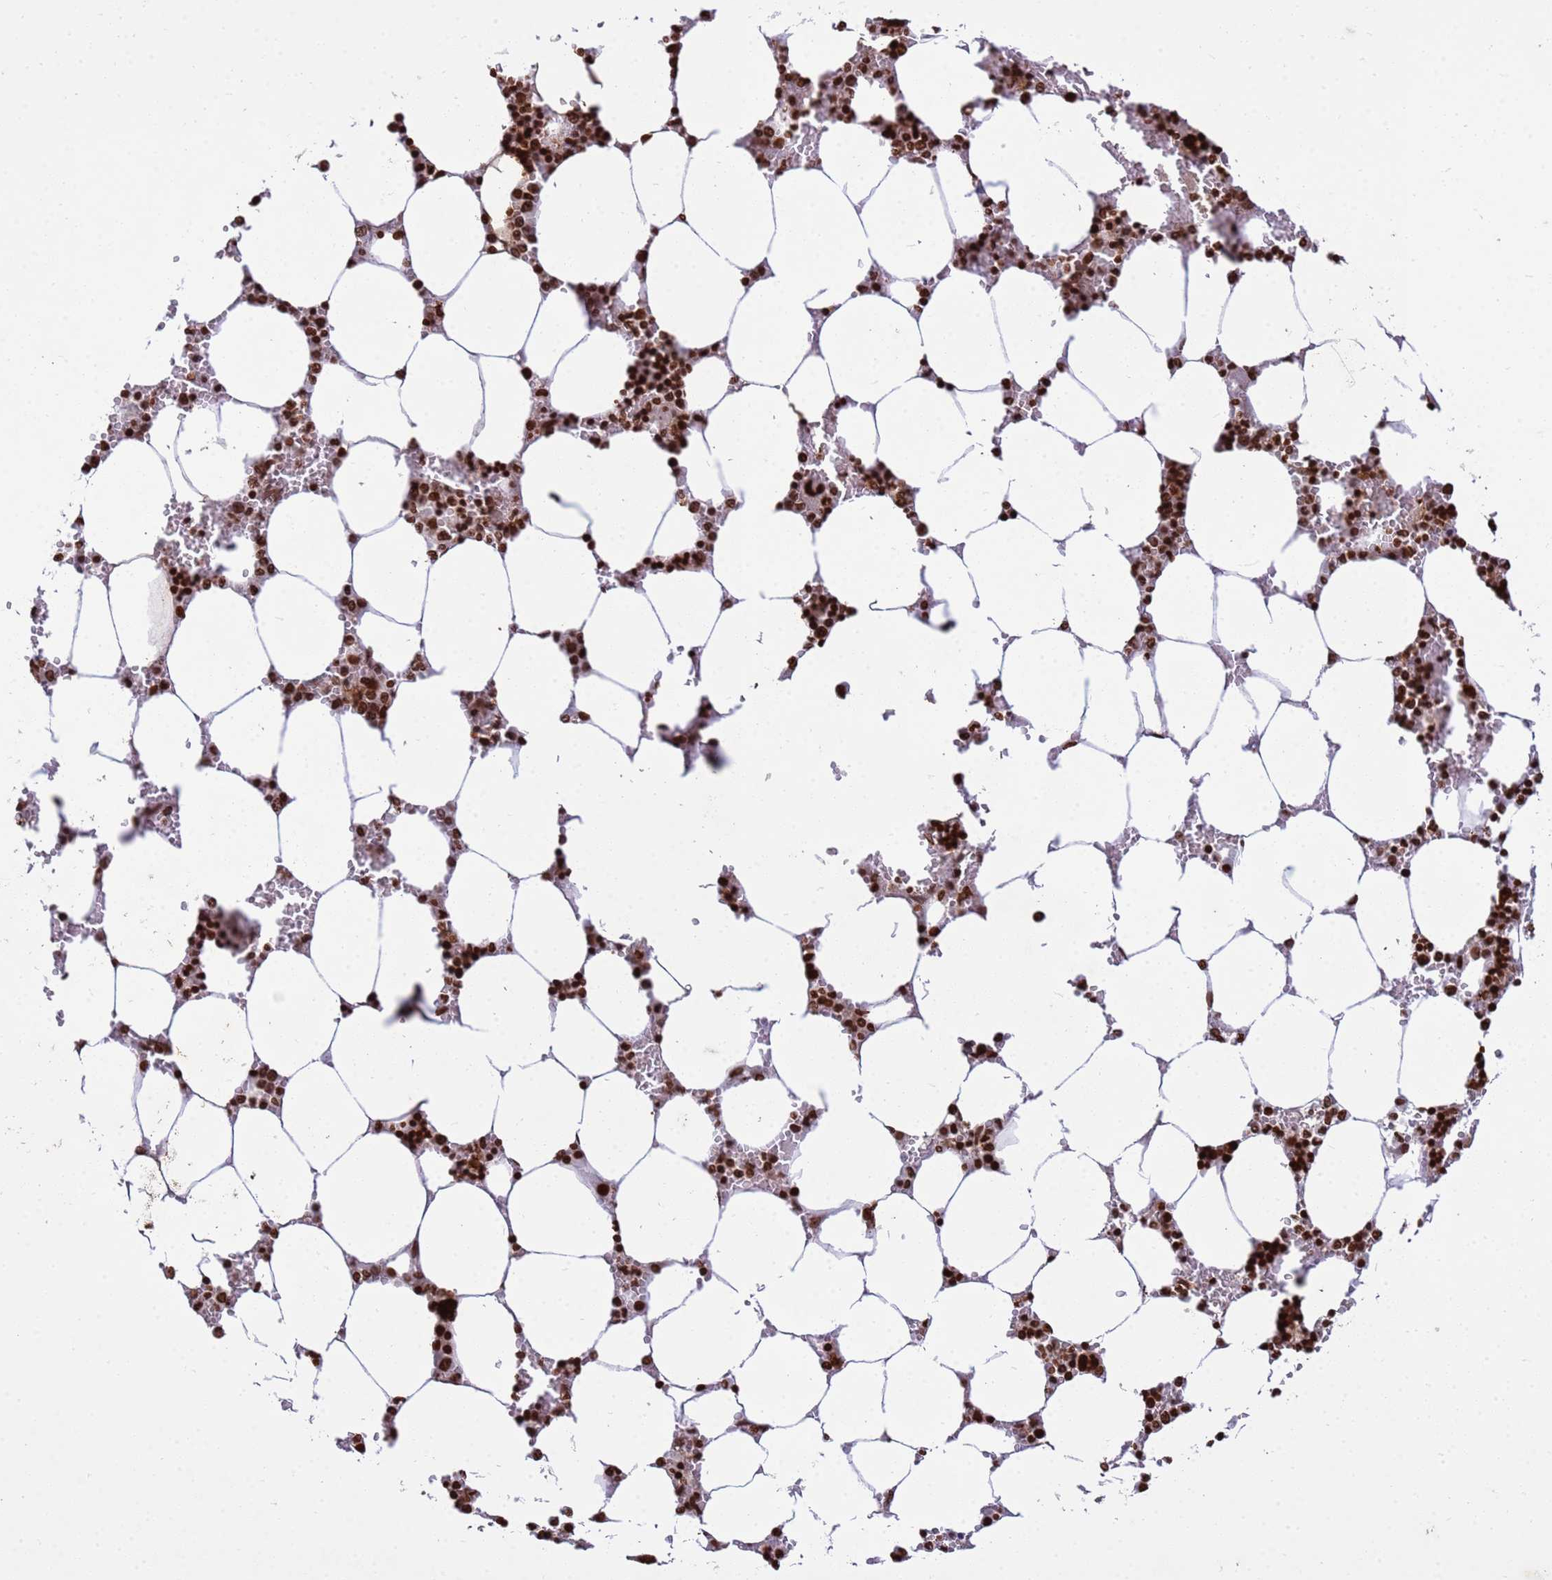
{"staining": {"intensity": "strong", "quantity": ">75%", "location": "nuclear"}, "tissue": "bone marrow", "cell_type": "Hematopoietic cells", "image_type": "normal", "snomed": [{"axis": "morphology", "description": "Normal tissue, NOS"}, {"axis": "topography", "description": "Bone marrow"}], "caption": "A micrograph showing strong nuclear expression in approximately >75% of hematopoietic cells in unremarkable bone marrow, as visualized by brown immunohistochemical staining.", "gene": "H3", "patient": {"sex": "male", "age": 64}}